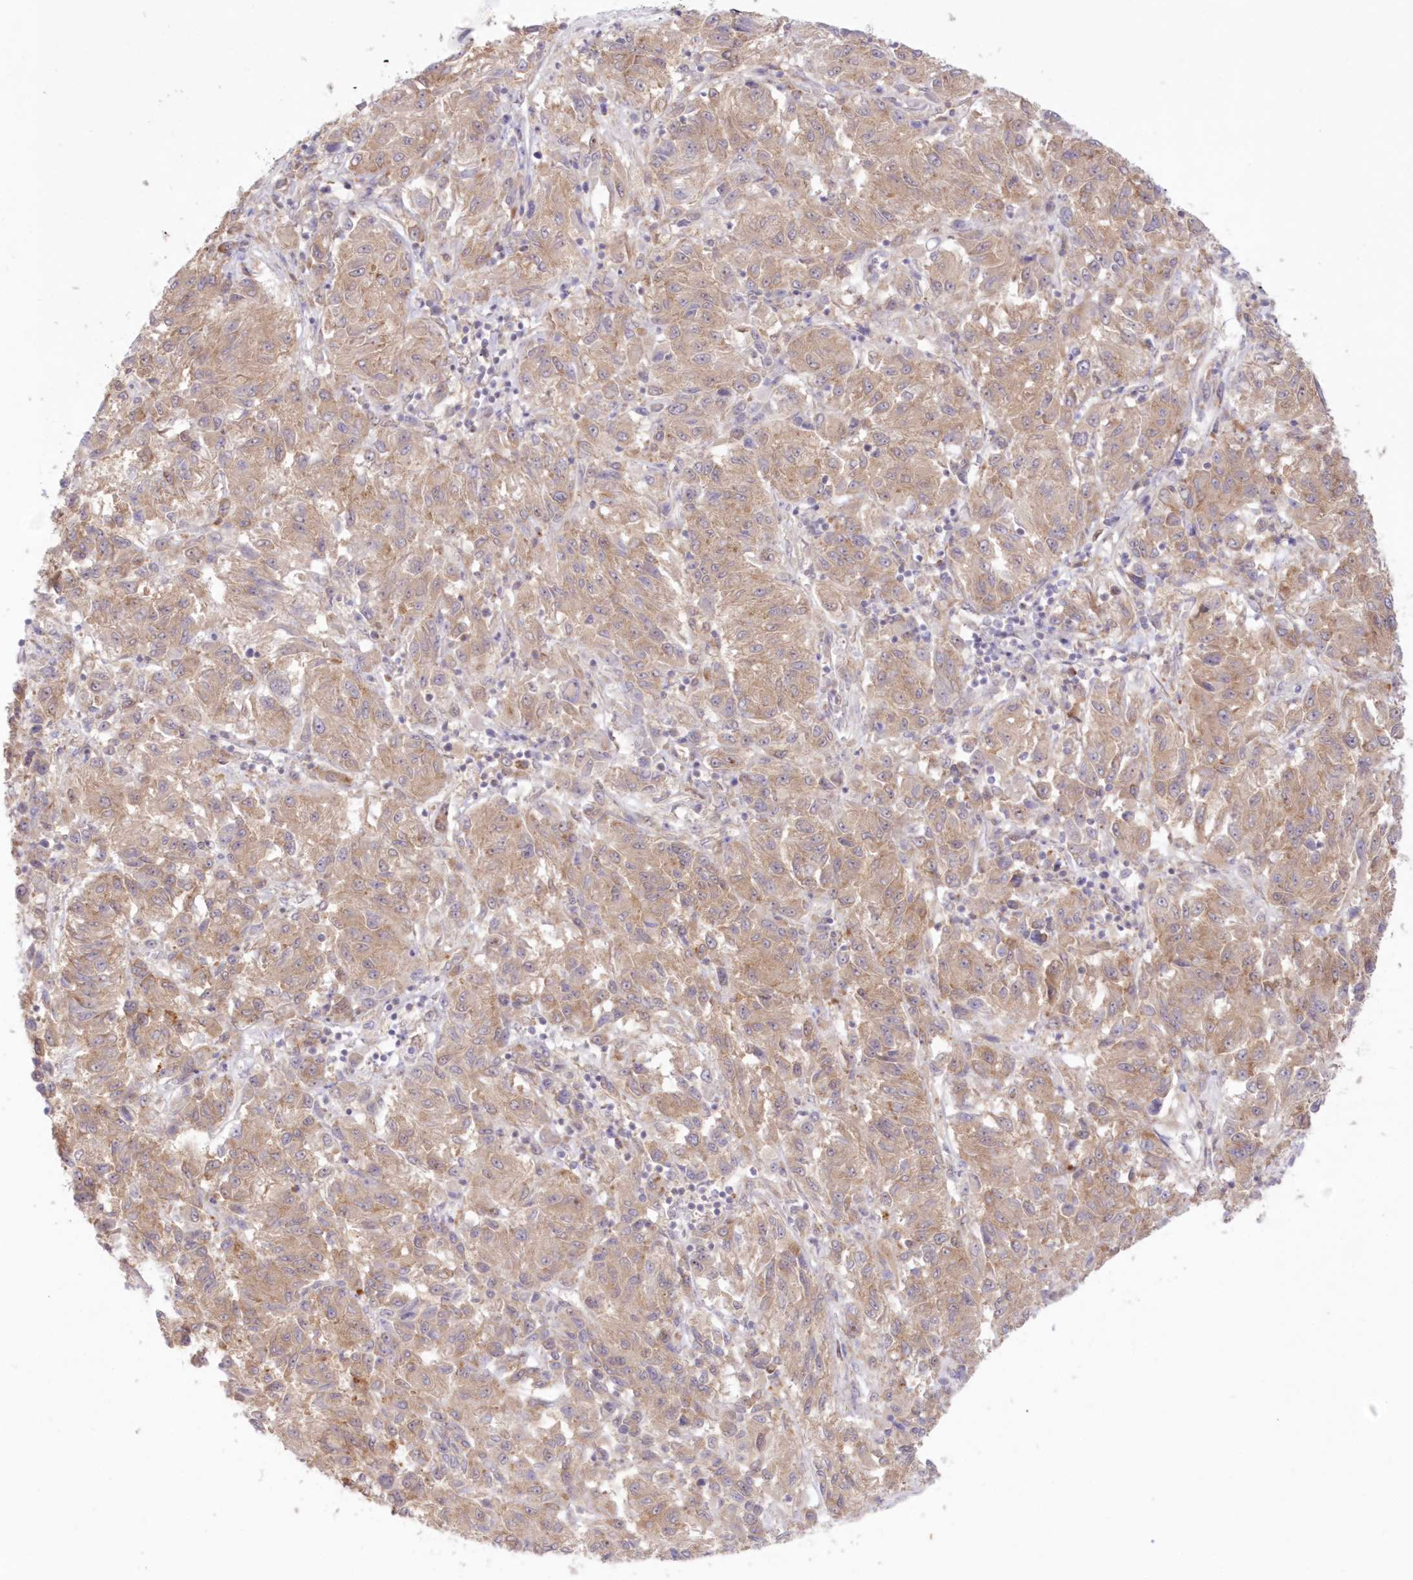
{"staining": {"intensity": "moderate", "quantity": ">75%", "location": "cytoplasmic/membranous"}, "tissue": "melanoma", "cell_type": "Tumor cells", "image_type": "cancer", "snomed": [{"axis": "morphology", "description": "Malignant melanoma, Metastatic site"}, {"axis": "topography", "description": "Lung"}], "caption": "A high-resolution image shows immunohistochemistry (IHC) staining of melanoma, which reveals moderate cytoplasmic/membranous positivity in approximately >75% of tumor cells. The staining is performed using DAB (3,3'-diaminobenzidine) brown chromogen to label protein expression. The nuclei are counter-stained blue using hematoxylin.", "gene": "RNPEP", "patient": {"sex": "male", "age": 64}}